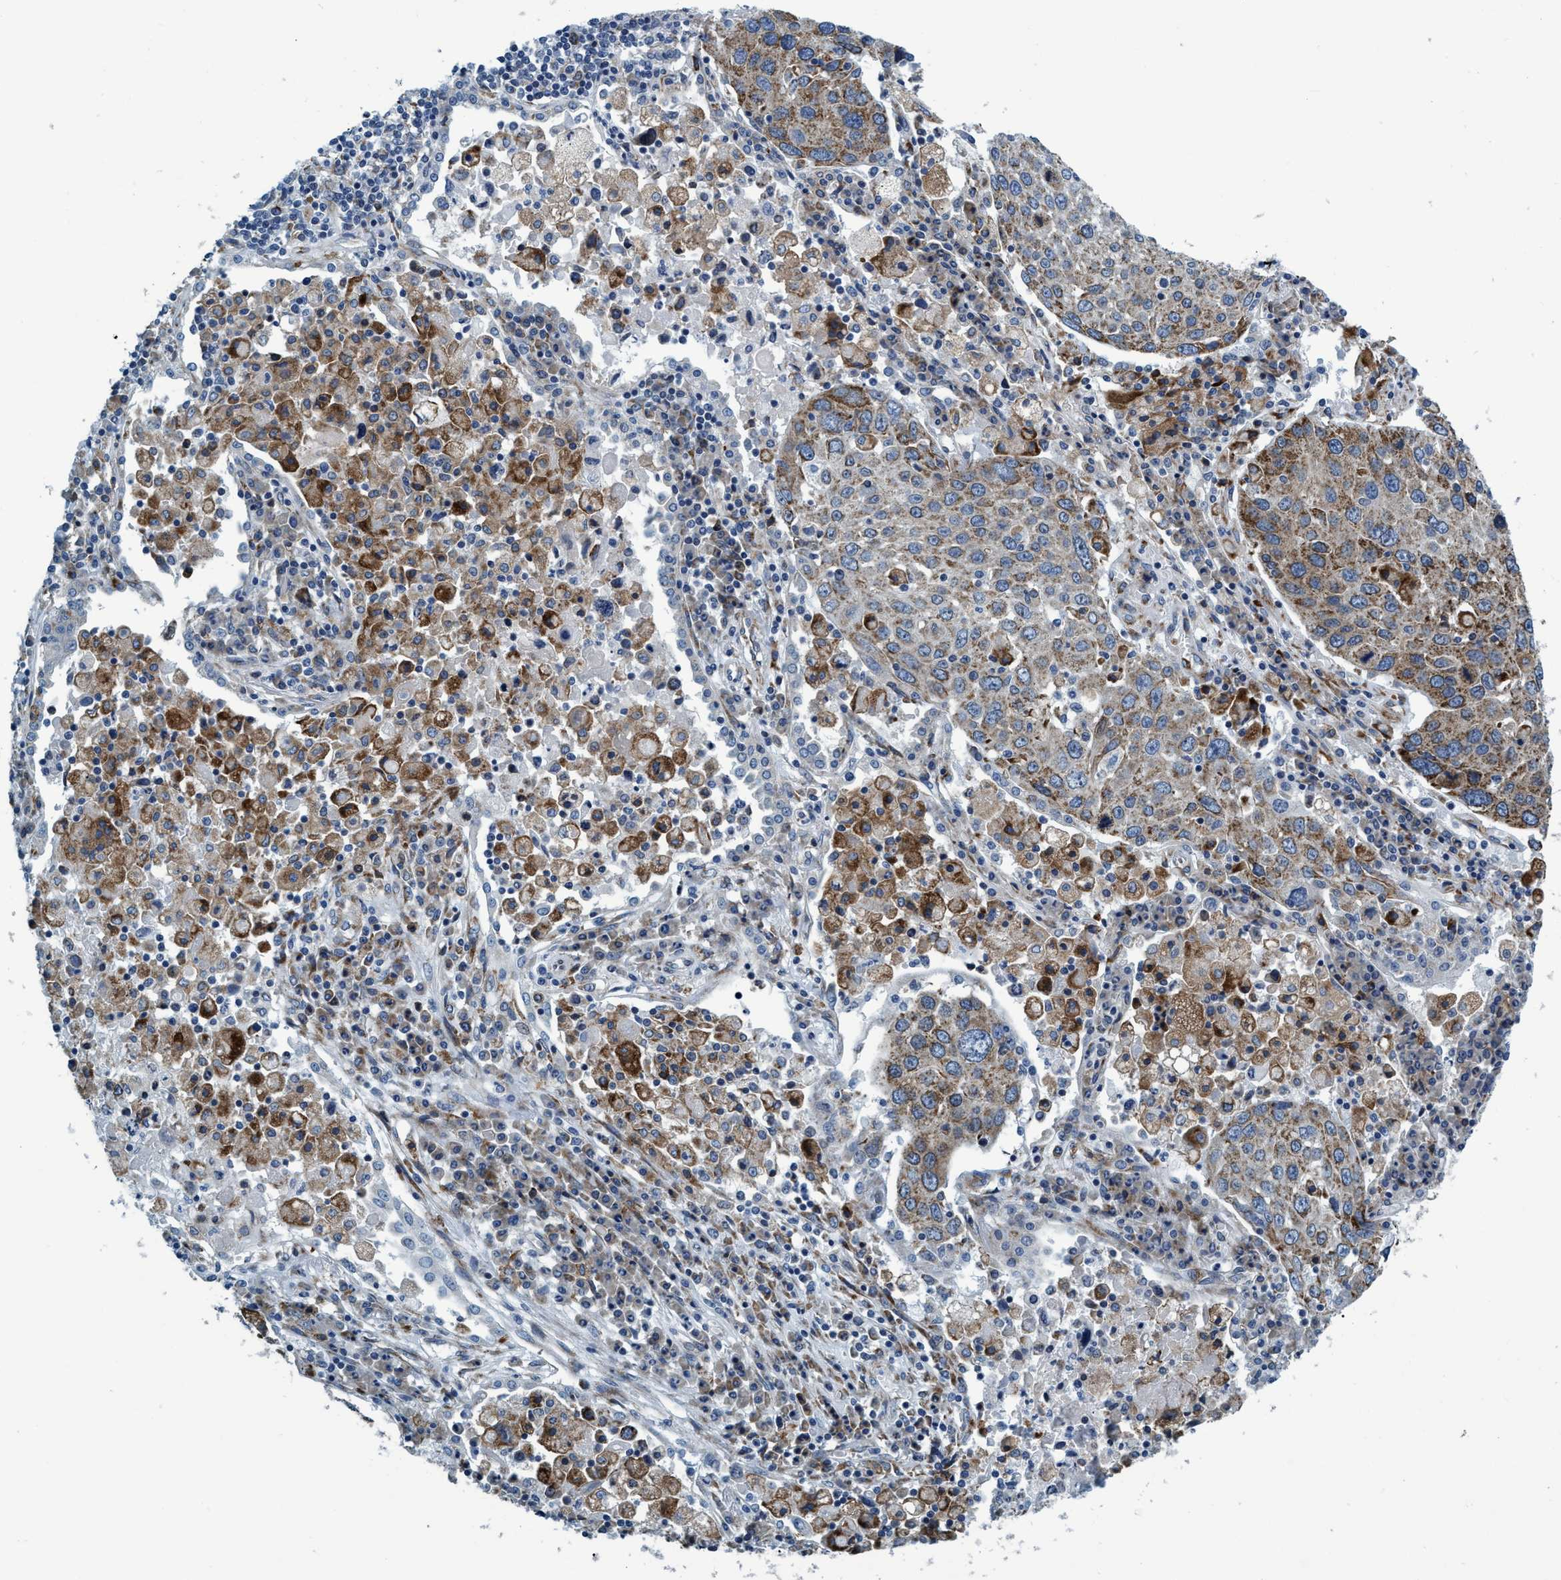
{"staining": {"intensity": "weak", "quantity": "<25%", "location": "cytoplasmic/membranous"}, "tissue": "lung cancer", "cell_type": "Tumor cells", "image_type": "cancer", "snomed": [{"axis": "morphology", "description": "Squamous cell carcinoma, NOS"}, {"axis": "topography", "description": "Lung"}], "caption": "Immunohistochemistry micrograph of human lung cancer stained for a protein (brown), which reveals no expression in tumor cells.", "gene": "ARMC9", "patient": {"sex": "male", "age": 65}}